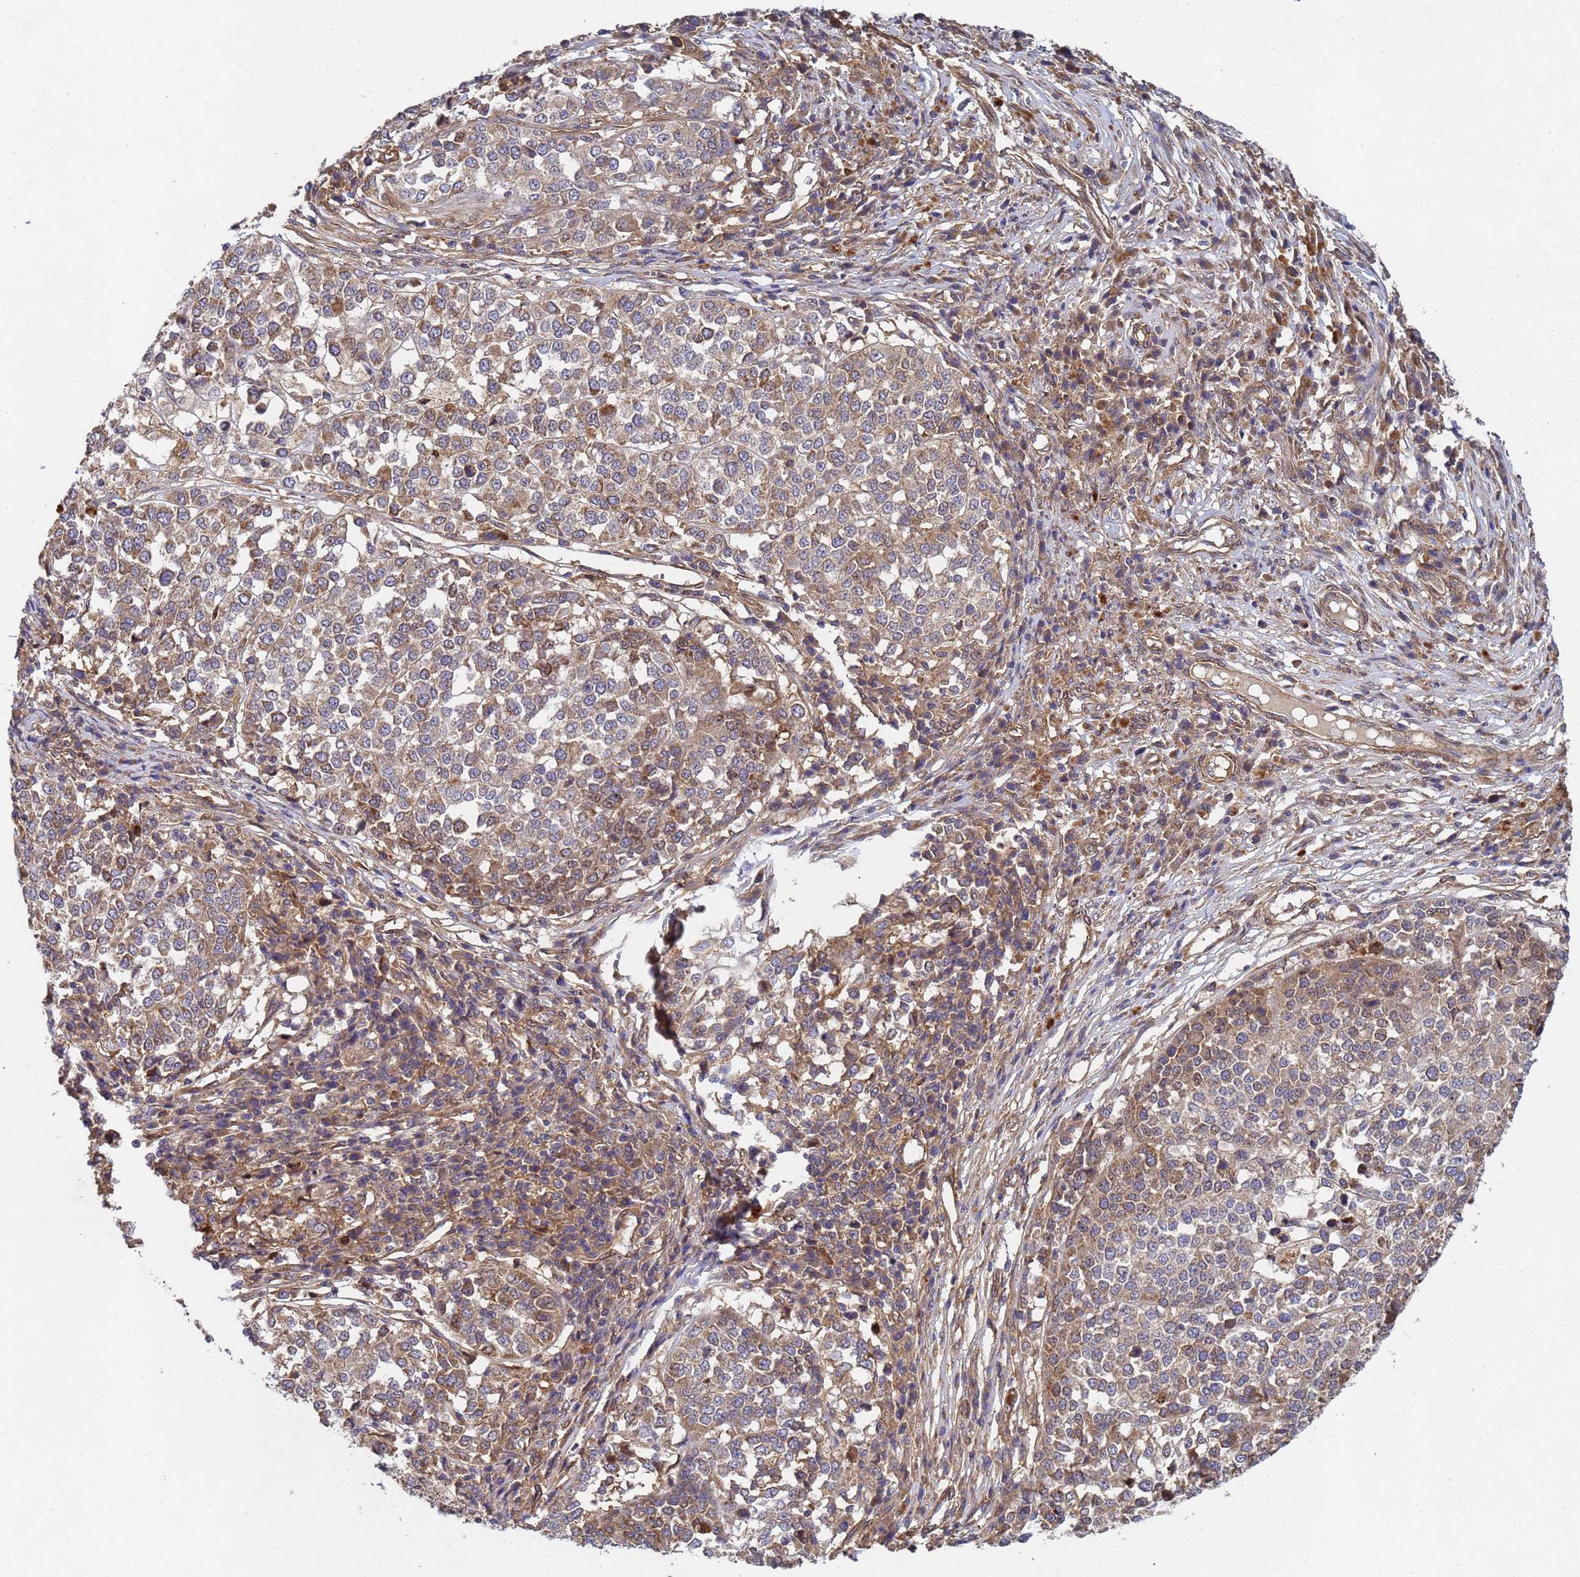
{"staining": {"intensity": "weak", "quantity": ">75%", "location": "cytoplasmic/membranous"}, "tissue": "melanoma", "cell_type": "Tumor cells", "image_type": "cancer", "snomed": [{"axis": "morphology", "description": "Malignant melanoma, Metastatic site"}, {"axis": "topography", "description": "Lymph node"}], "caption": "Protein expression analysis of human melanoma reveals weak cytoplasmic/membranous staining in approximately >75% of tumor cells.", "gene": "C8orf34", "patient": {"sex": "male", "age": 44}}